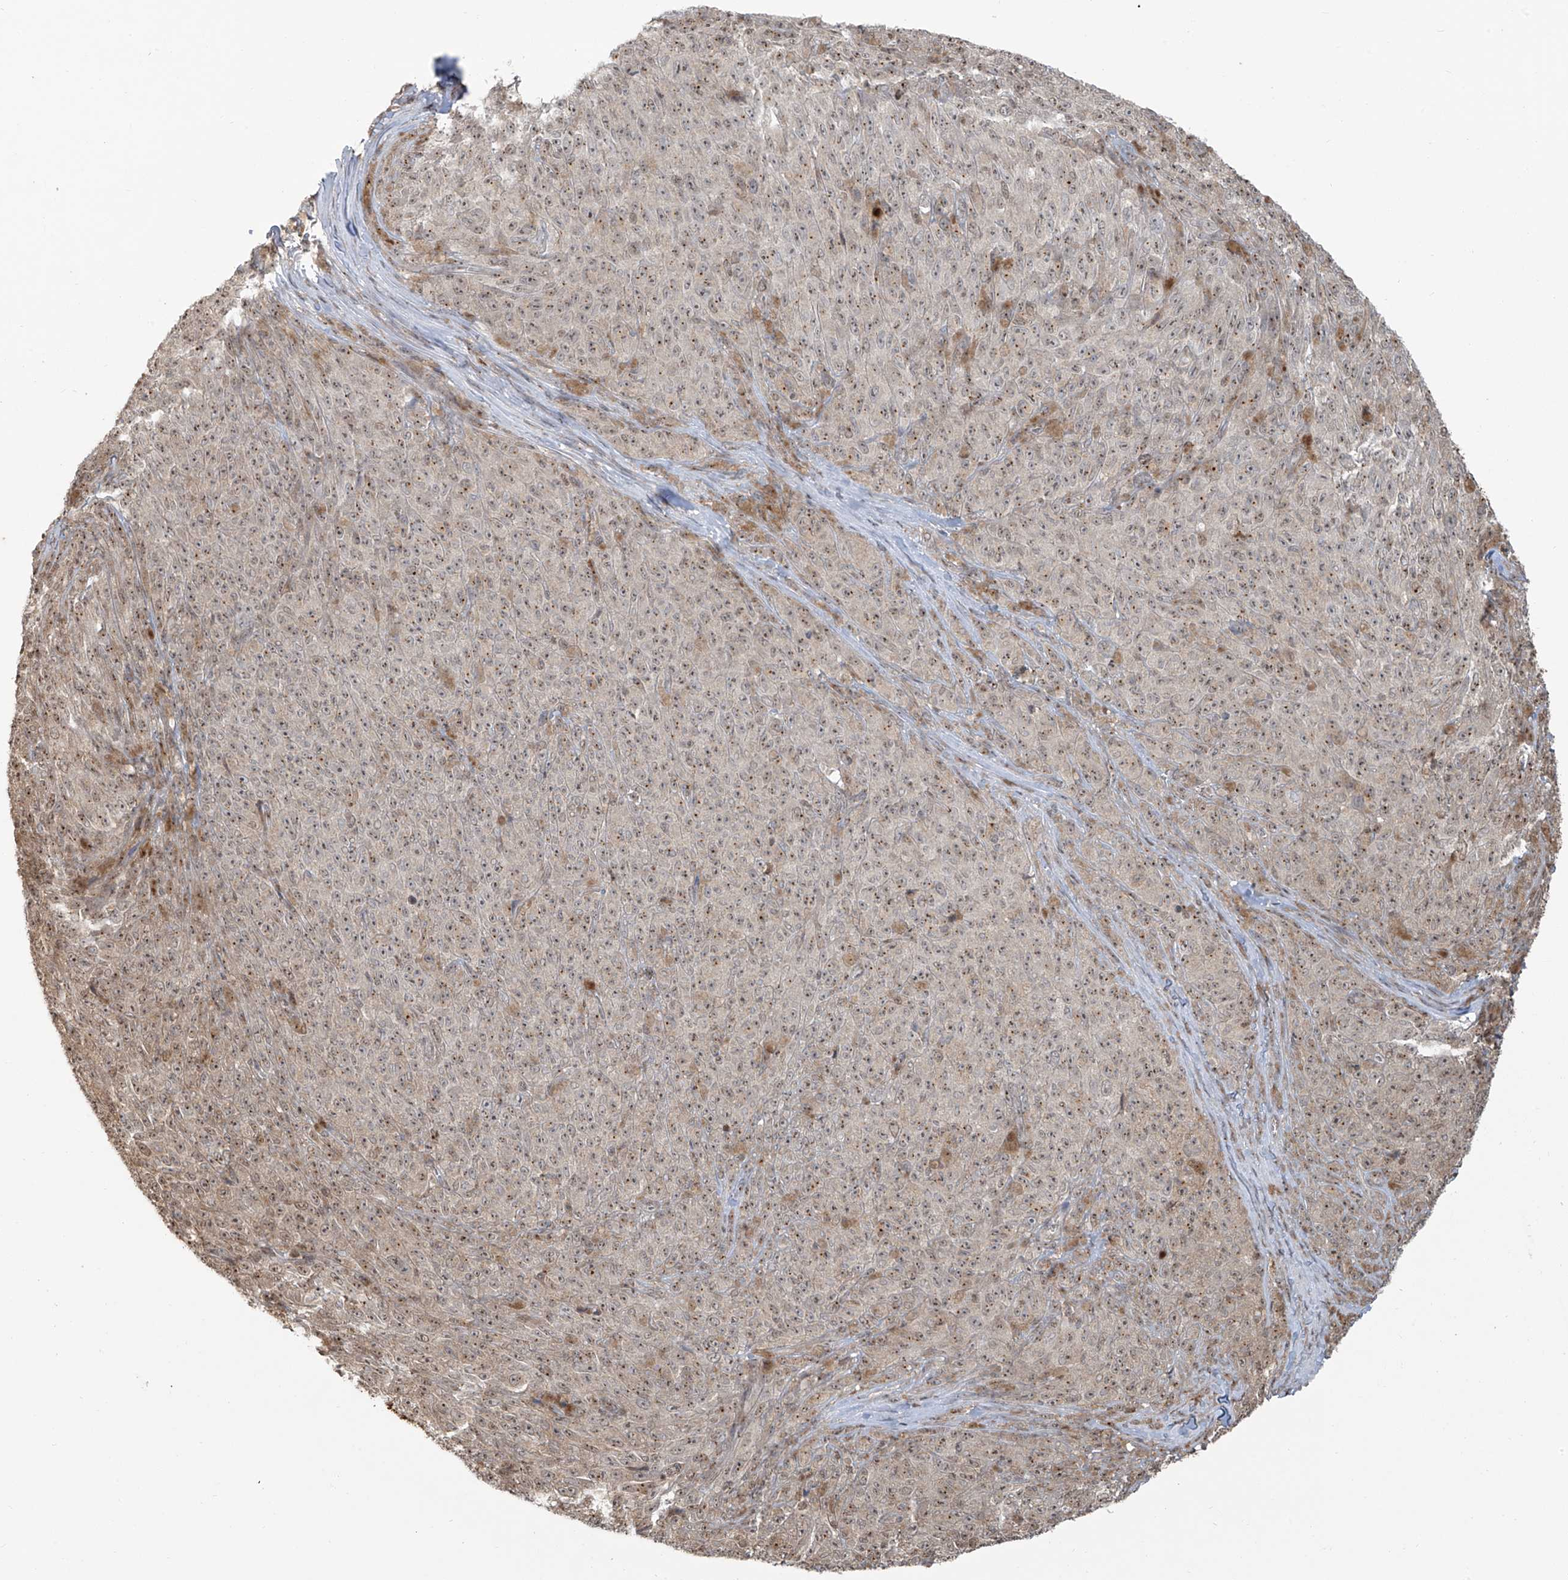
{"staining": {"intensity": "moderate", "quantity": "25%-75%", "location": "nuclear"}, "tissue": "melanoma", "cell_type": "Tumor cells", "image_type": "cancer", "snomed": [{"axis": "morphology", "description": "Malignant melanoma, NOS"}, {"axis": "topography", "description": "Skin"}], "caption": "A brown stain shows moderate nuclear staining of a protein in malignant melanoma tumor cells. (Brightfield microscopy of DAB IHC at high magnification).", "gene": "VMP1", "patient": {"sex": "female", "age": 82}}